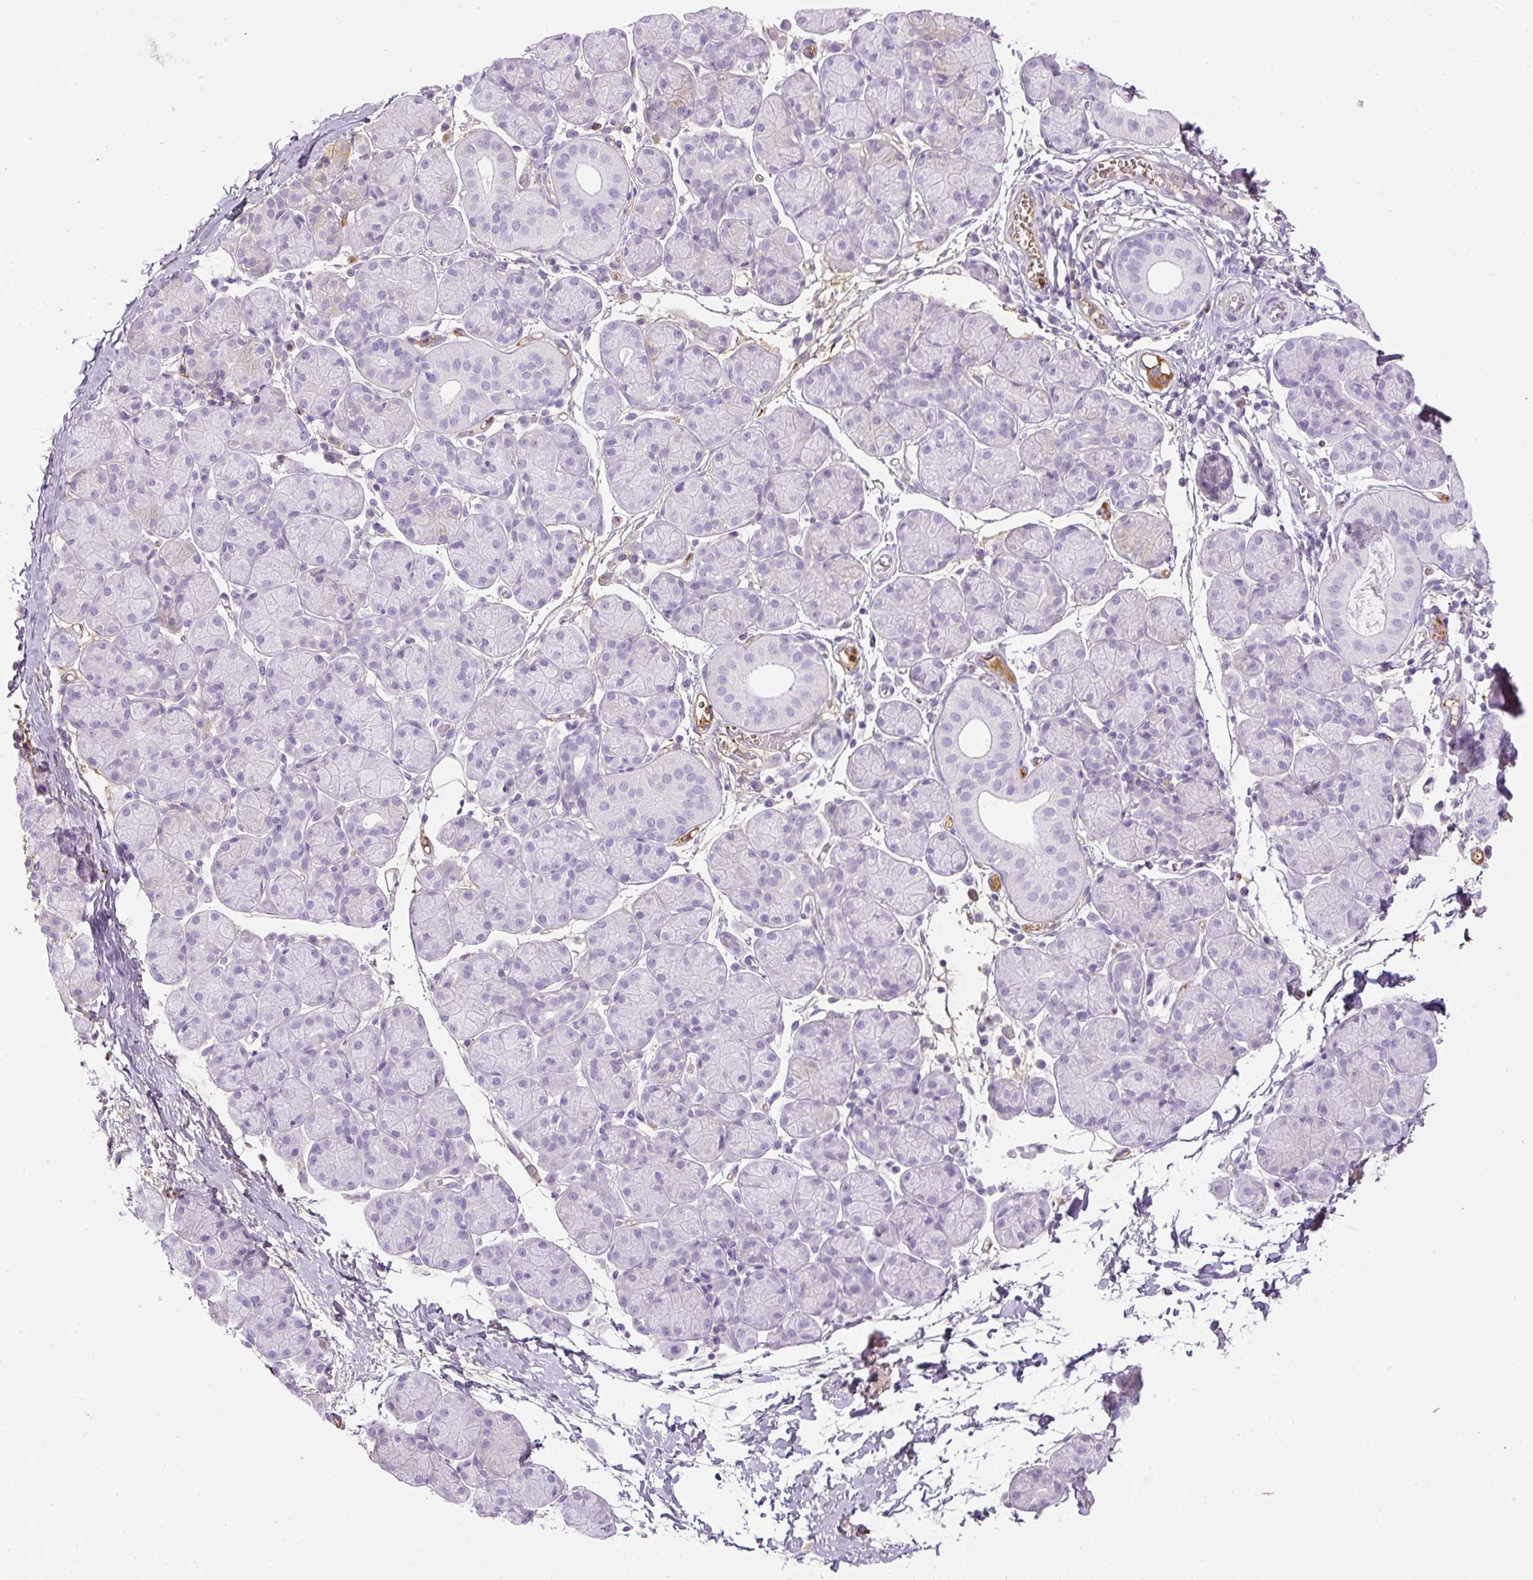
{"staining": {"intensity": "negative", "quantity": "none", "location": "none"}, "tissue": "salivary gland", "cell_type": "Glandular cells", "image_type": "normal", "snomed": [{"axis": "morphology", "description": "Normal tissue, NOS"}, {"axis": "morphology", "description": "Inflammation, NOS"}, {"axis": "topography", "description": "Lymph node"}, {"axis": "topography", "description": "Salivary gland"}], "caption": "High power microscopy histopathology image of an immunohistochemistry (IHC) photomicrograph of normal salivary gland, revealing no significant staining in glandular cells. (DAB immunohistochemistry with hematoxylin counter stain).", "gene": "APOA1", "patient": {"sex": "male", "age": 3}}